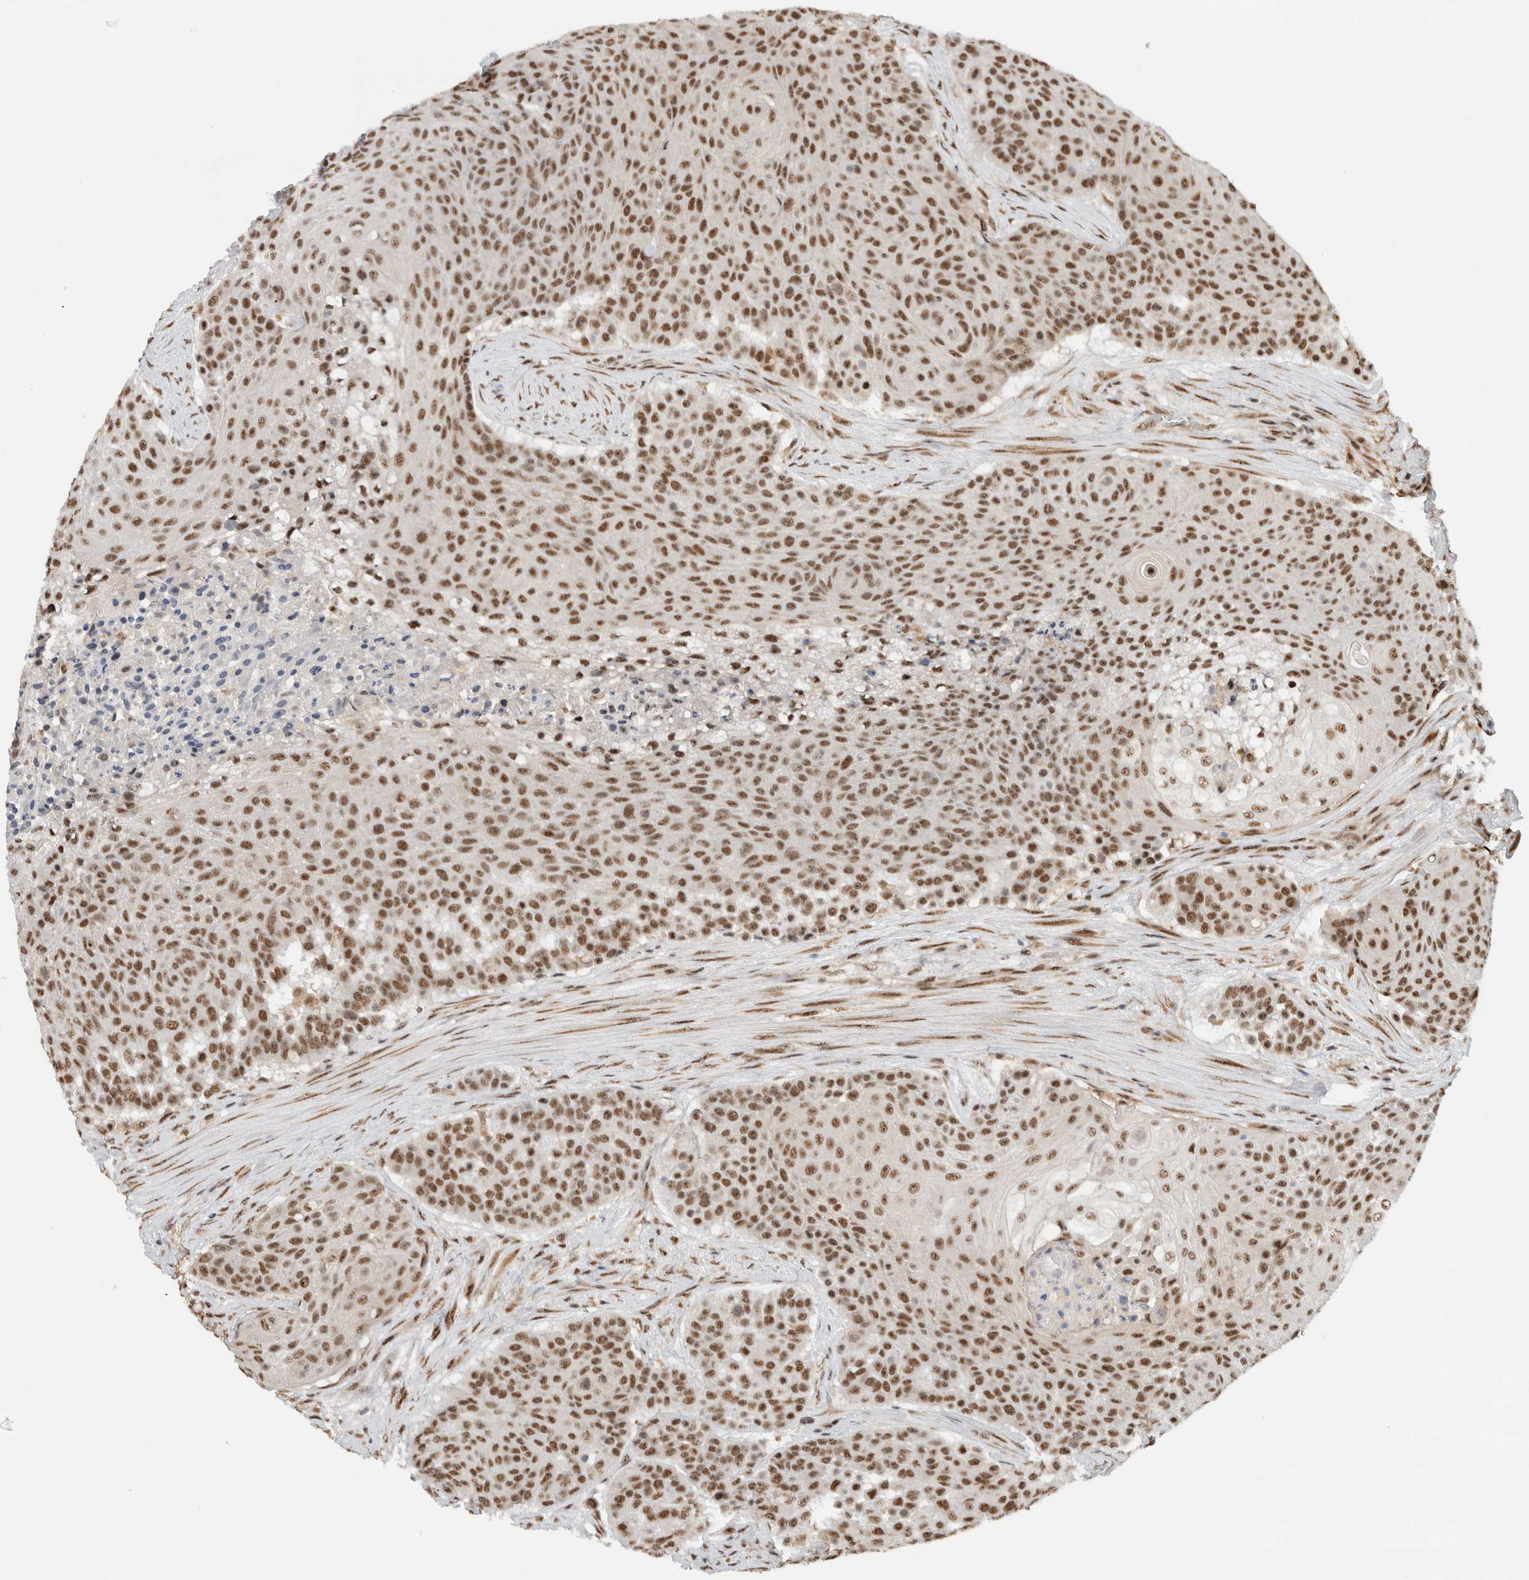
{"staining": {"intensity": "strong", "quantity": ">75%", "location": "nuclear"}, "tissue": "urothelial cancer", "cell_type": "Tumor cells", "image_type": "cancer", "snomed": [{"axis": "morphology", "description": "Urothelial carcinoma, High grade"}, {"axis": "topography", "description": "Urinary bladder"}], "caption": "Brown immunohistochemical staining in urothelial carcinoma (high-grade) displays strong nuclear expression in about >75% of tumor cells. Using DAB (3,3'-diaminobenzidine) (brown) and hematoxylin (blue) stains, captured at high magnification using brightfield microscopy.", "gene": "NCAPG2", "patient": {"sex": "female", "age": 63}}